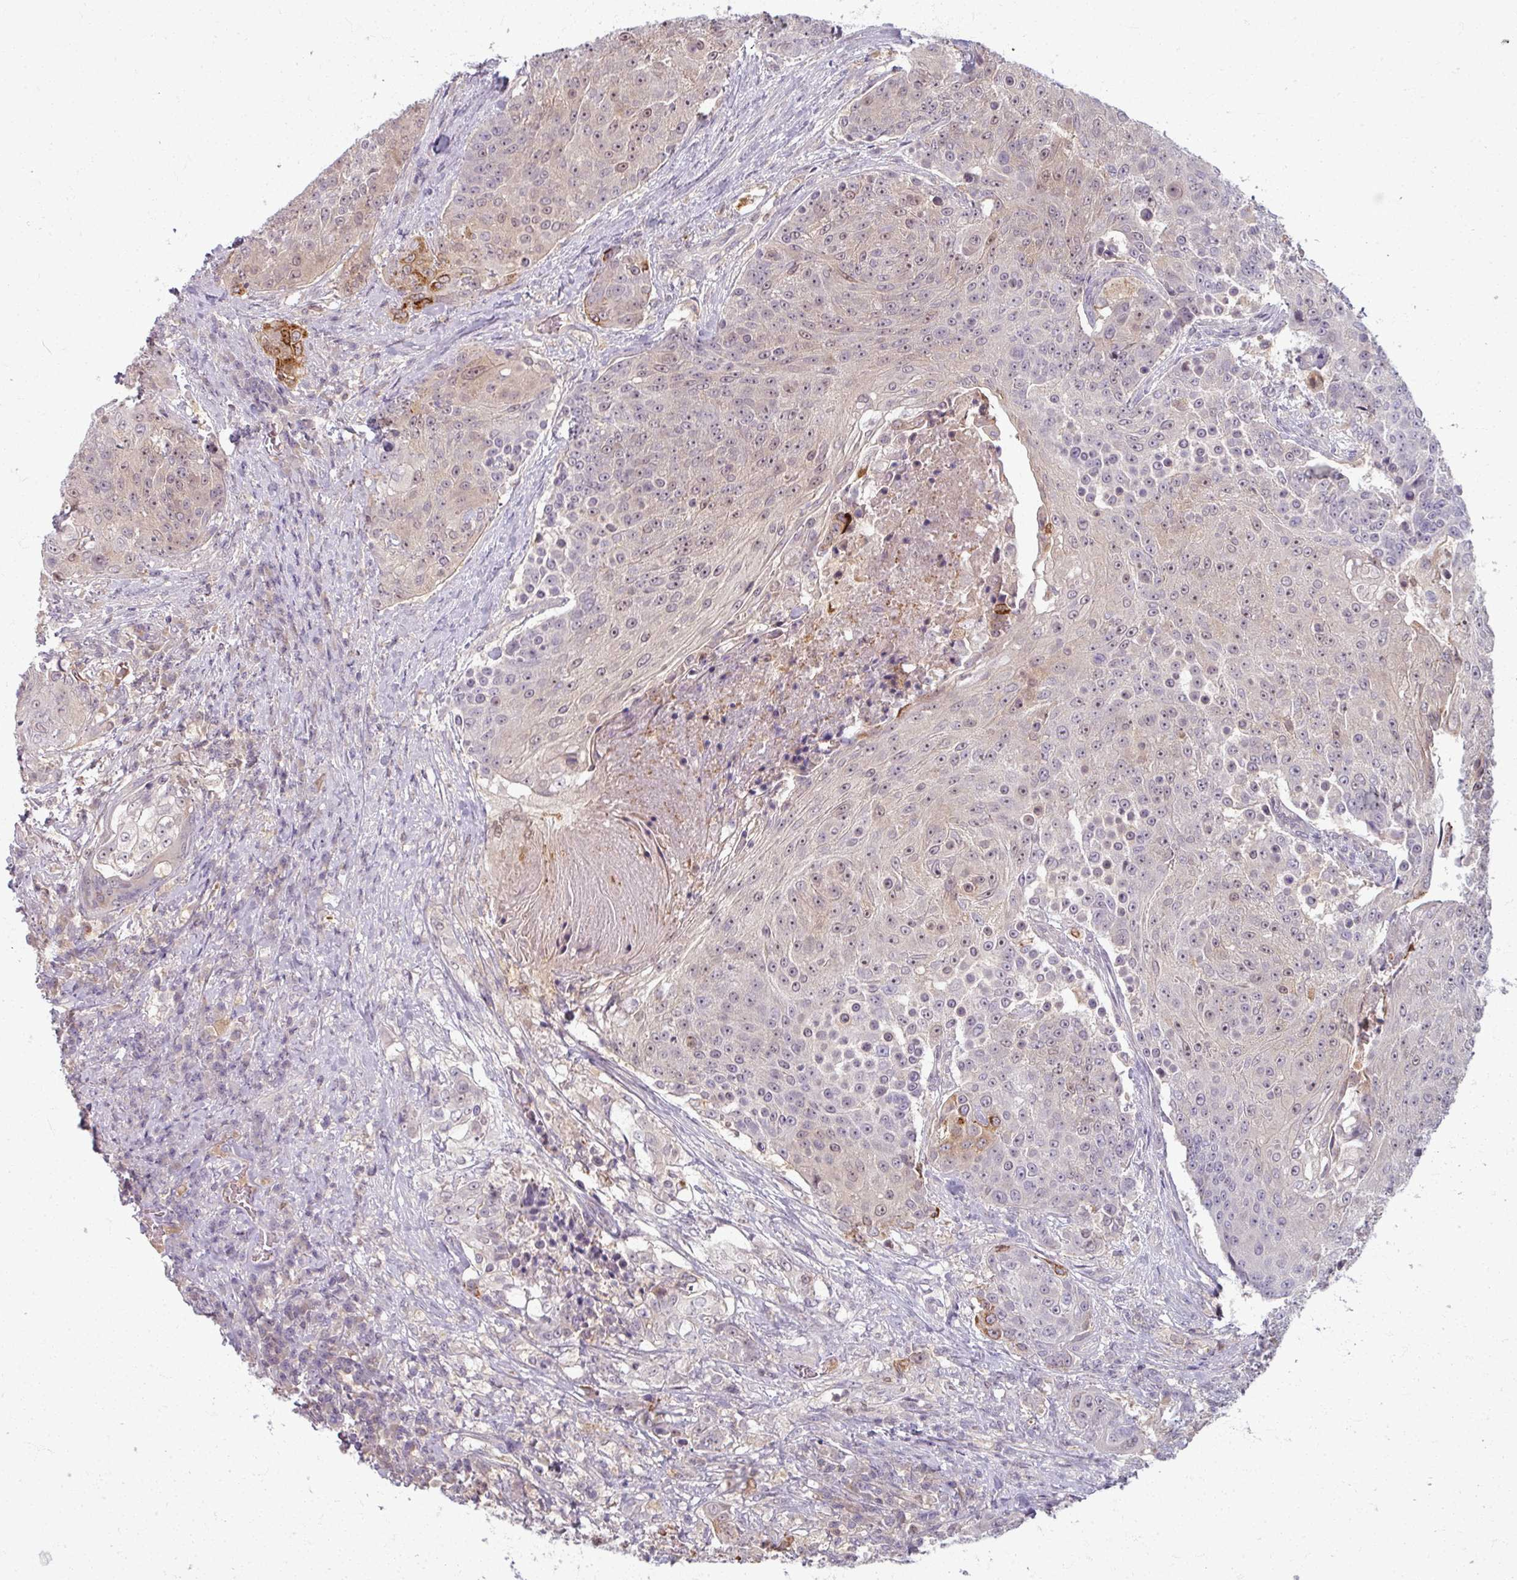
{"staining": {"intensity": "weak", "quantity": "<25%", "location": "cytoplasmic/membranous,nuclear"}, "tissue": "urothelial cancer", "cell_type": "Tumor cells", "image_type": "cancer", "snomed": [{"axis": "morphology", "description": "Urothelial carcinoma, High grade"}, {"axis": "topography", "description": "Urinary bladder"}], "caption": "The micrograph reveals no significant staining in tumor cells of urothelial cancer. (Brightfield microscopy of DAB (3,3'-diaminobenzidine) immunohistochemistry (IHC) at high magnification).", "gene": "TTLL7", "patient": {"sex": "female", "age": 63}}